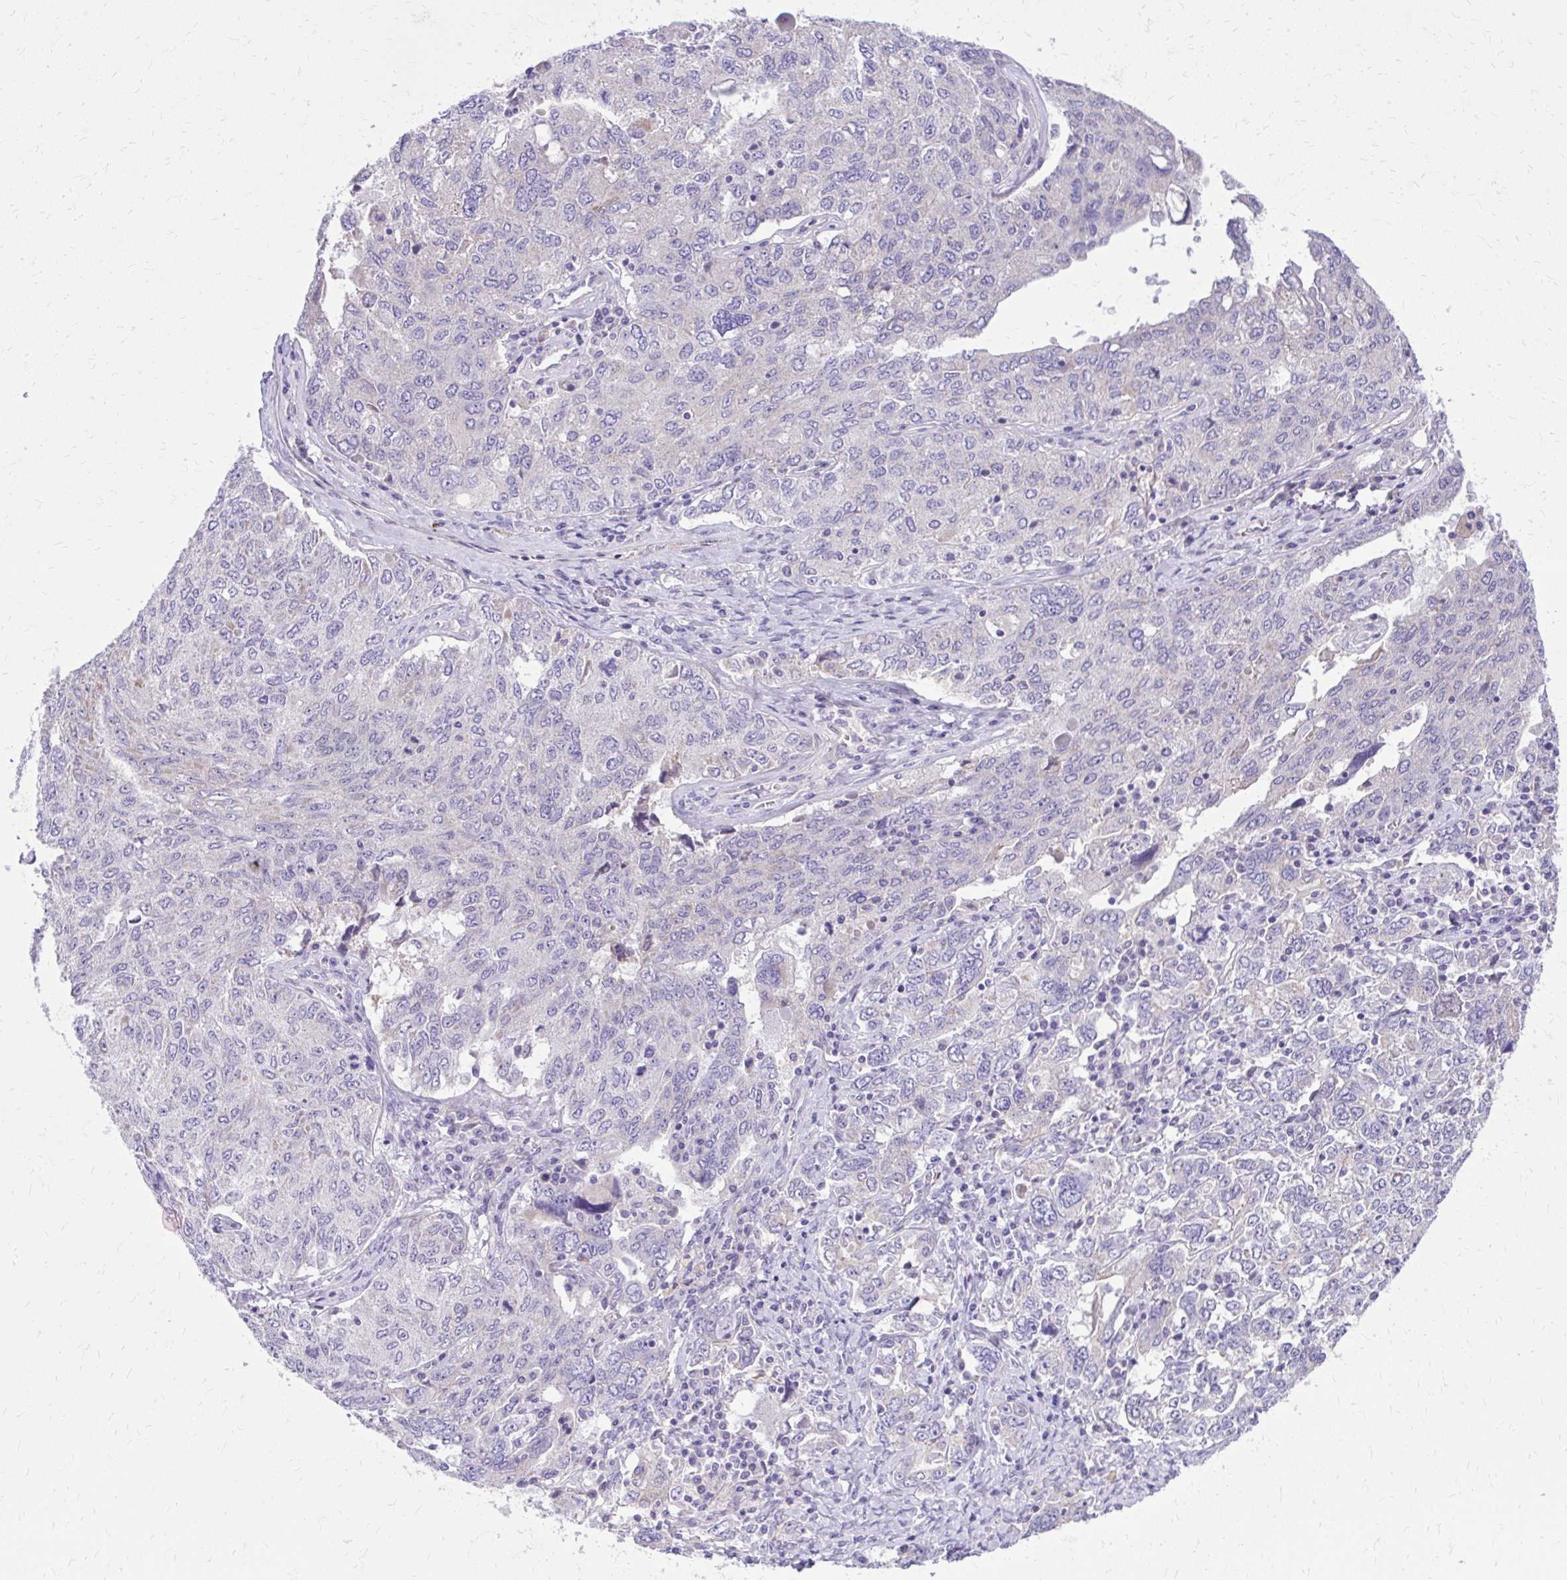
{"staining": {"intensity": "negative", "quantity": "none", "location": "none"}, "tissue": "ovarian cancer", "cell_type": "Tumor cells", "image_type": "cancer", "snomed": [{"axis": "morphology", "description": "Carcinoma, endometroid"}, {"axis": "topography", "description": "Ovary"}], "caption": "This is an immunohistochemistry micrograph of ovarian cancer (endometroid carcinoma). There is no positivity in tumor cells.", "gene": "NNMT", "patient": {"sex": "female", "age": 62}}